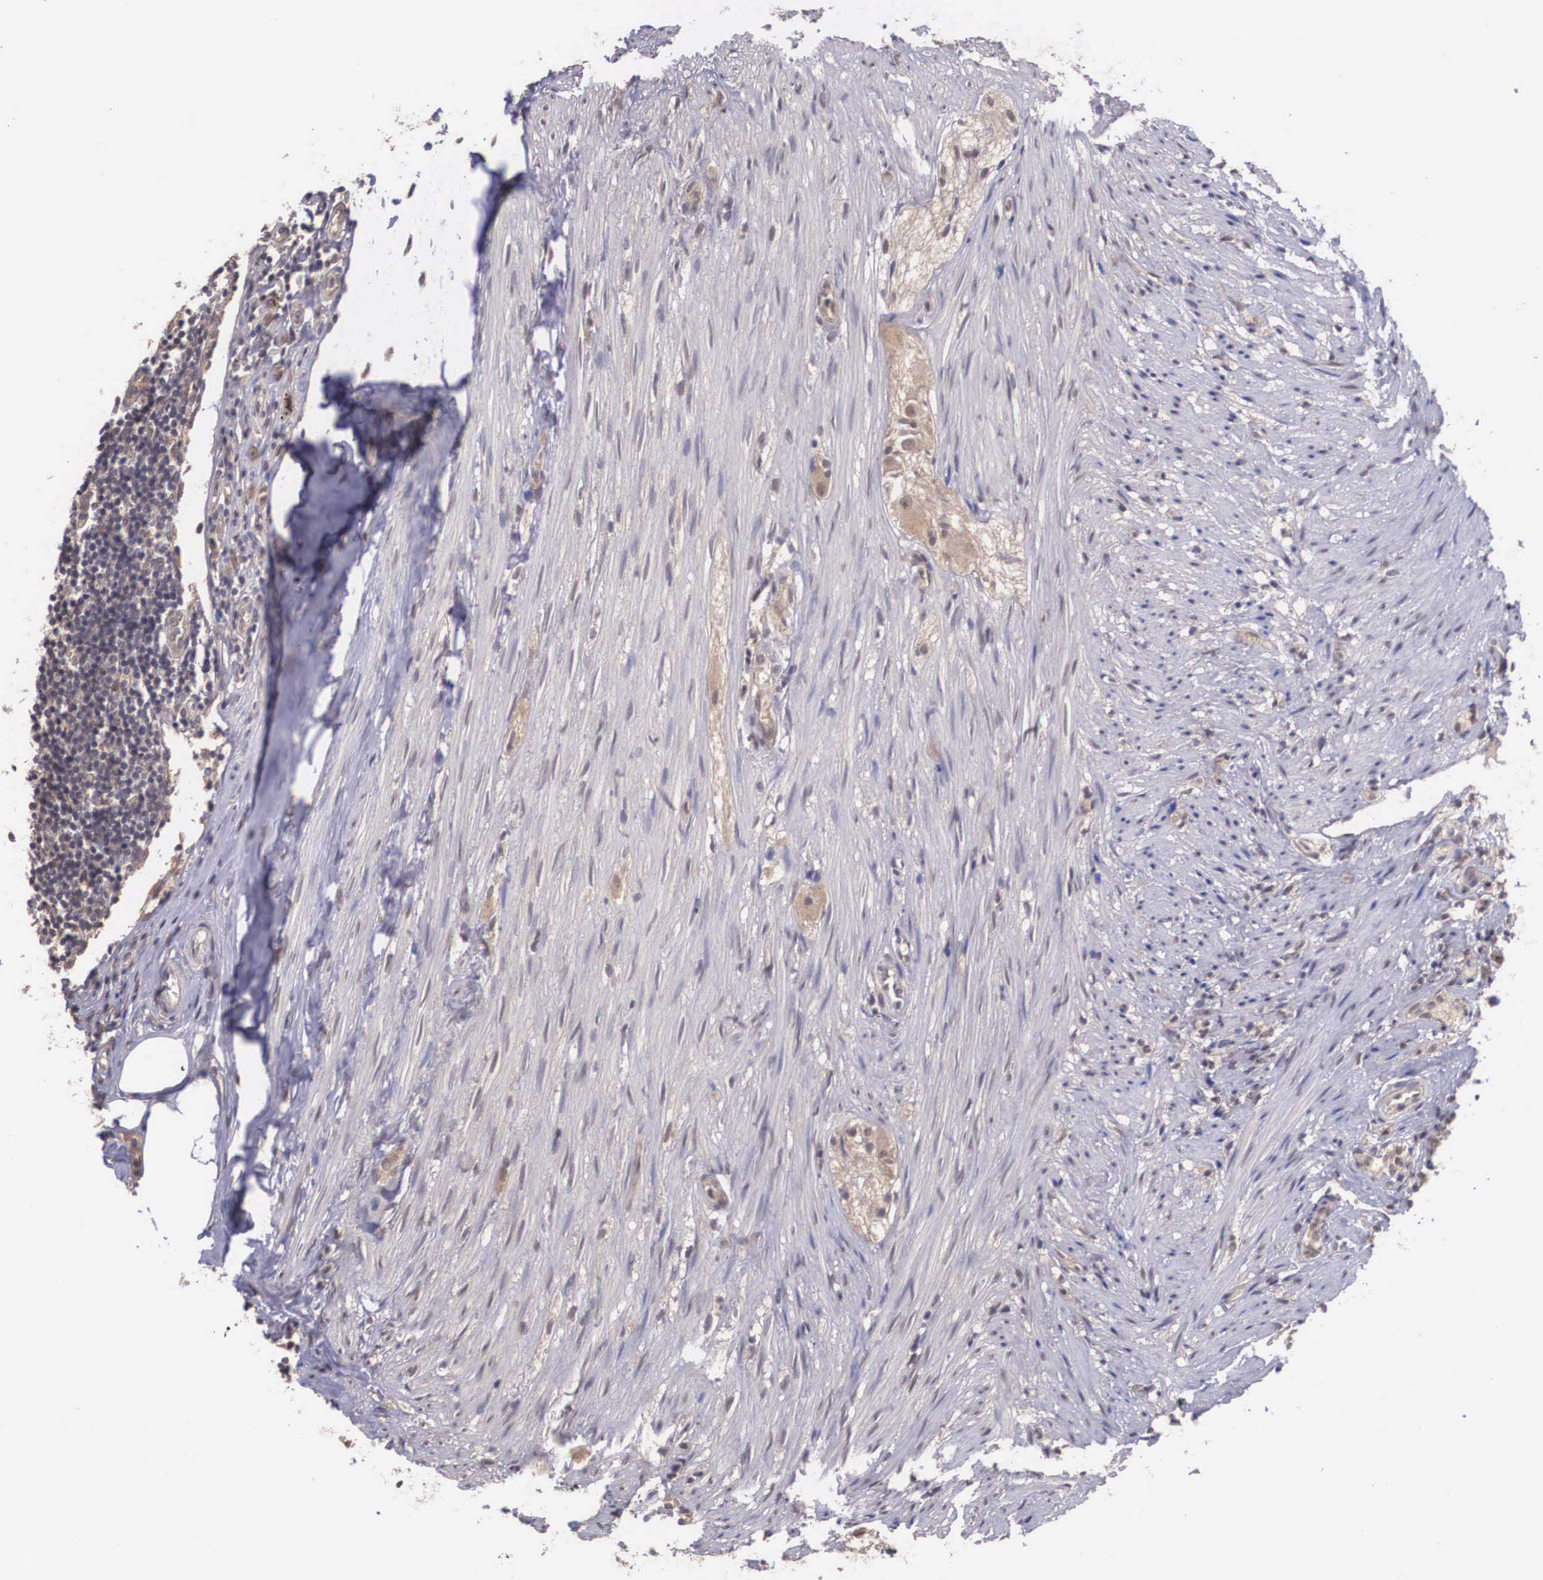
{"staining": {"intensity": "moderate", "quantity": ">75%", "location": "cytoplasmic/membranous"}, "tissue": "appendix", "cell_type": "Glandular cells", "image_type": "normal", "snomed": [{"axis": "morphology", "description": "Normal tissue, NOS"}, {"axis": "topography", "description": "Appendix"}], "caption": "Immunohistochemistry (IHC) of normal human appendix exhibits medium levels of moderate cytoplasmic/membranous staining in approximately >75% of glandular cells.", "gene": "VASH1", "patient": {"sex": "female", "age": 34}}